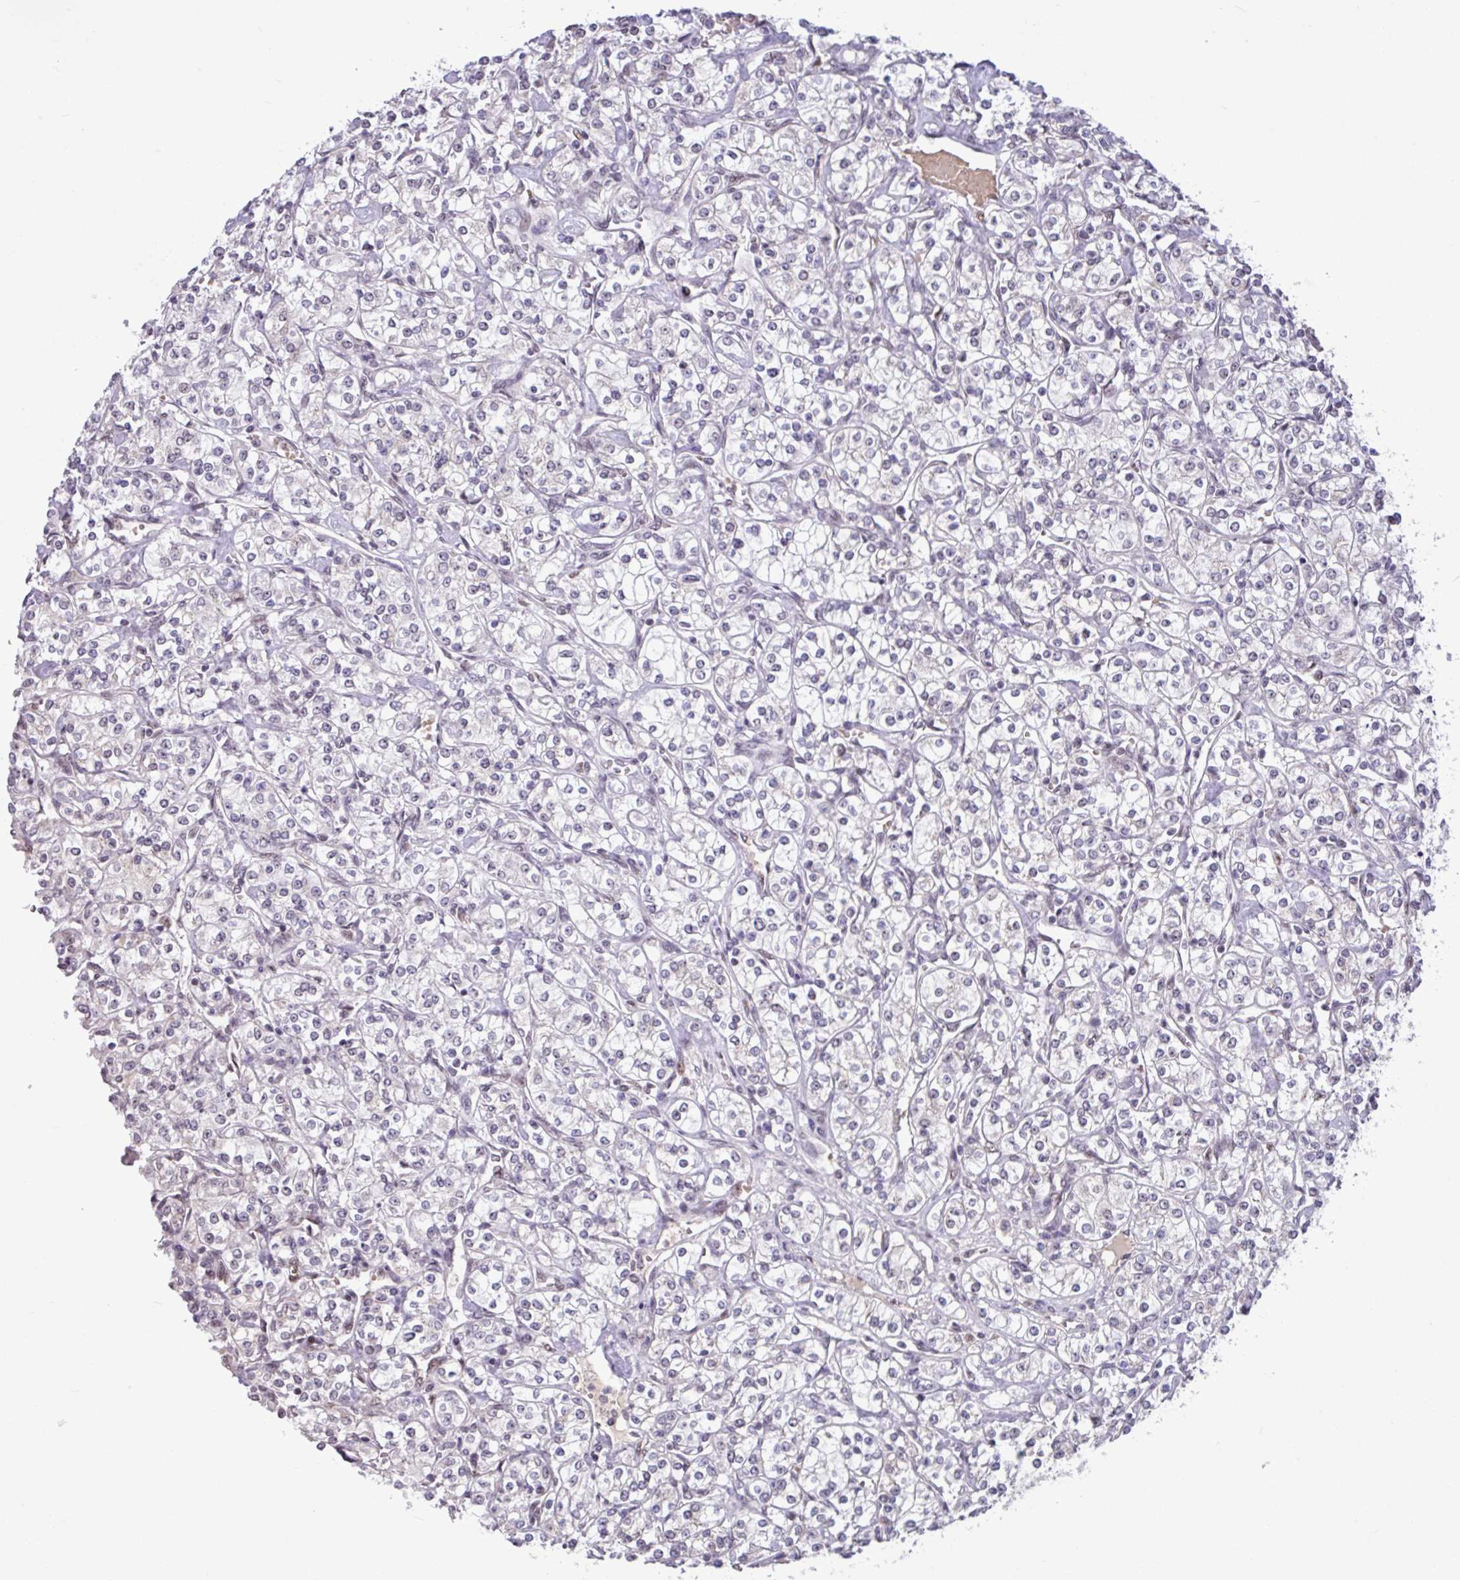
{"staining": {"intensity": "negative", "quantity": "none", "location": "none"}, "tissue": "renal cancer", "cell_type": "Tumor cells", "image_type": "cancer", "snomed": [{"axis": "morphology", "description": "Adenocarcinoma, NOS"}, {"axis": "topography", "description": "Kidney"}], "caption": "An image of adenocarcinoma (renal) stained for a protein displays no brown staining in tumor cells.", "gene": "TDG", "patient": {"sex": "male", "age": 77}}